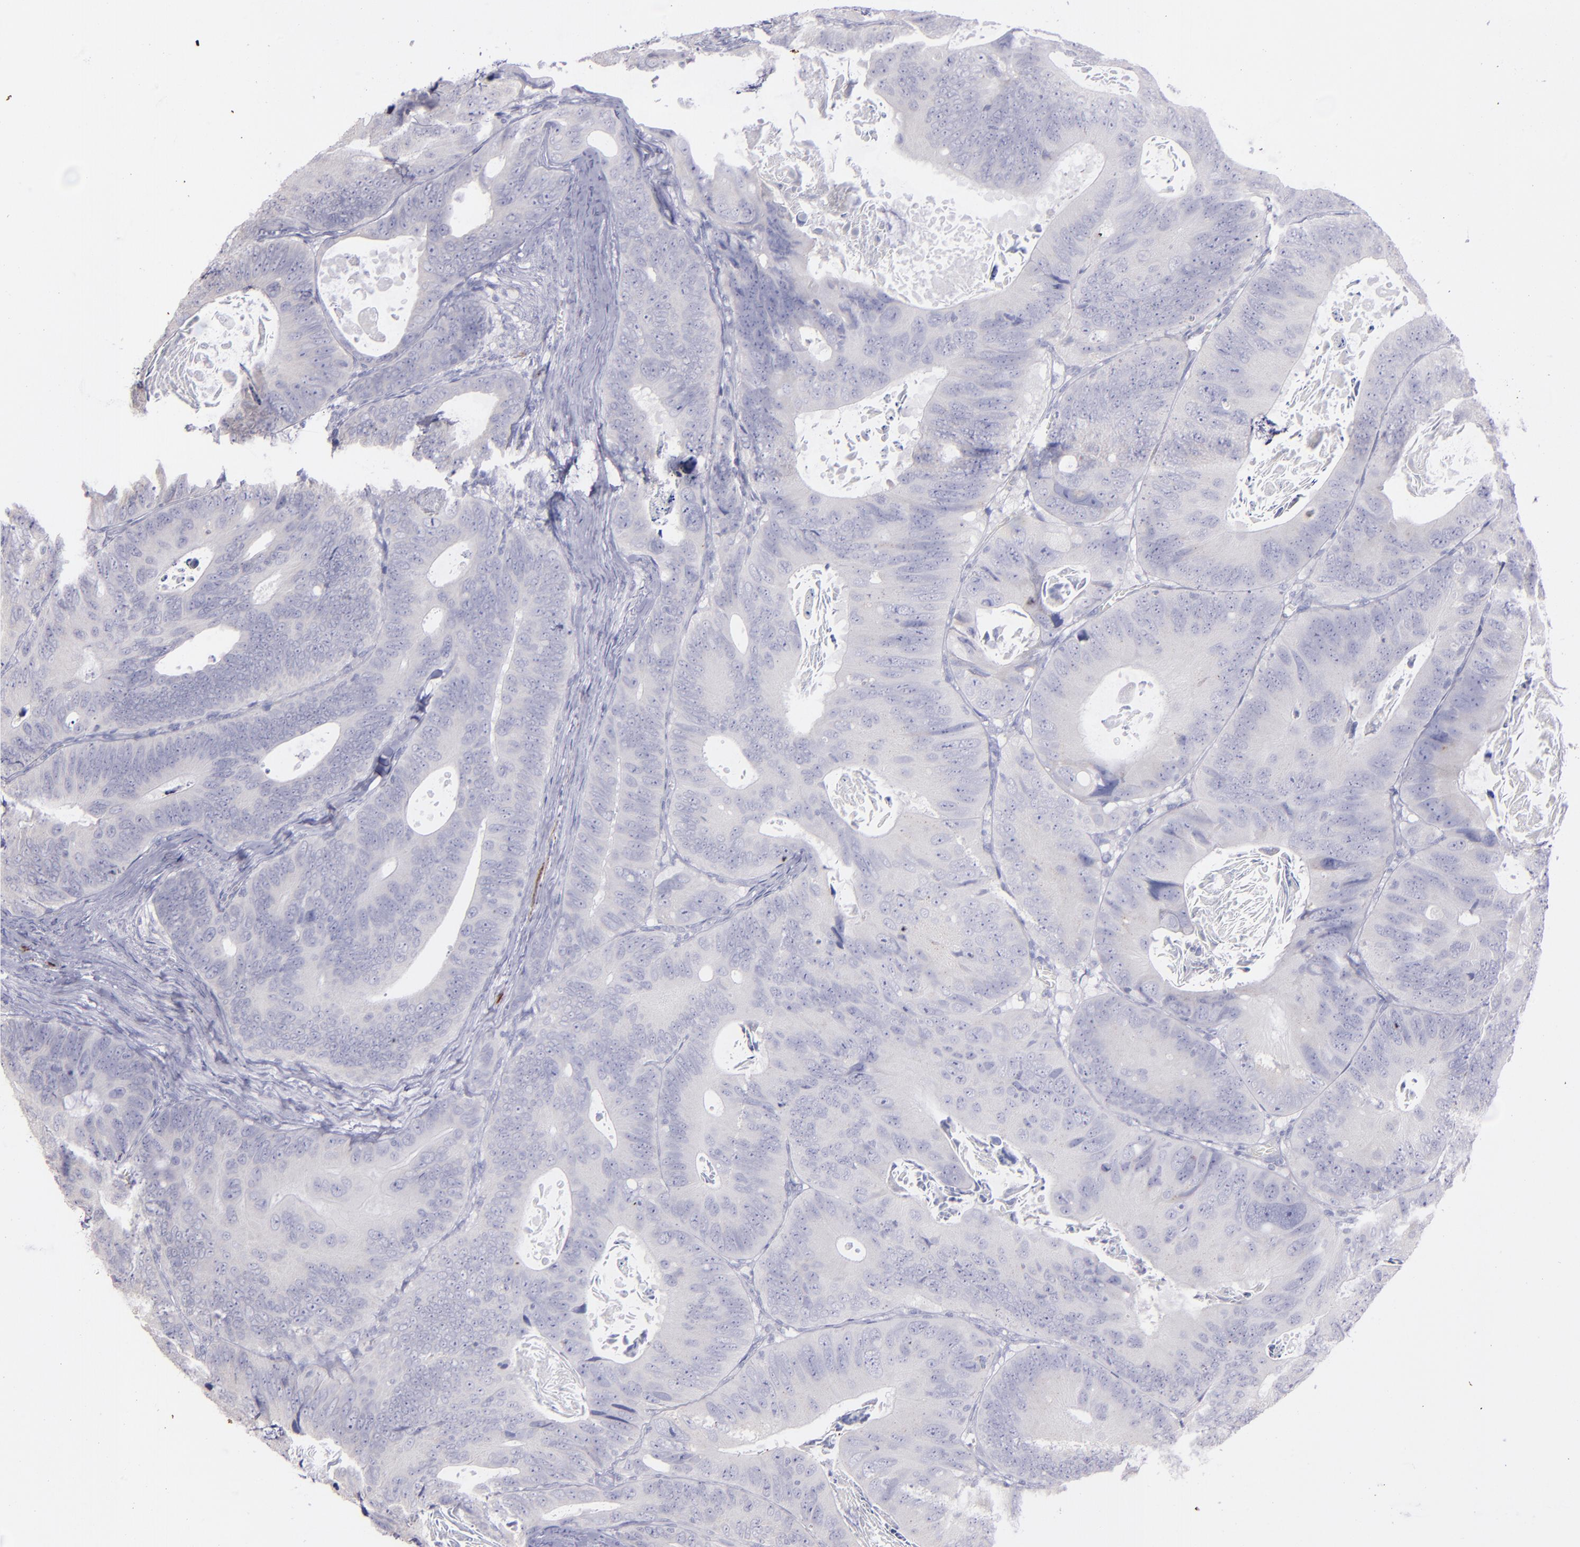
{"staining": {"intensity": "negative", "quantity": "none", "location": "none"}, "tissue": "colorectal cancer", "cell_type": "Tumor cells", "image_type": "cancer", "snomed": [{"axis": "morphology", "description": "Adenocarcinoma, NOS"}, {"axis": "topography", "description": "Colon"}], "caption": "Photomicrograph shows no protein expression in tumor cells of colorectal cancer tissue.", "gene": "SNAP25", "patient": {"sex": "female", "age": 55}}